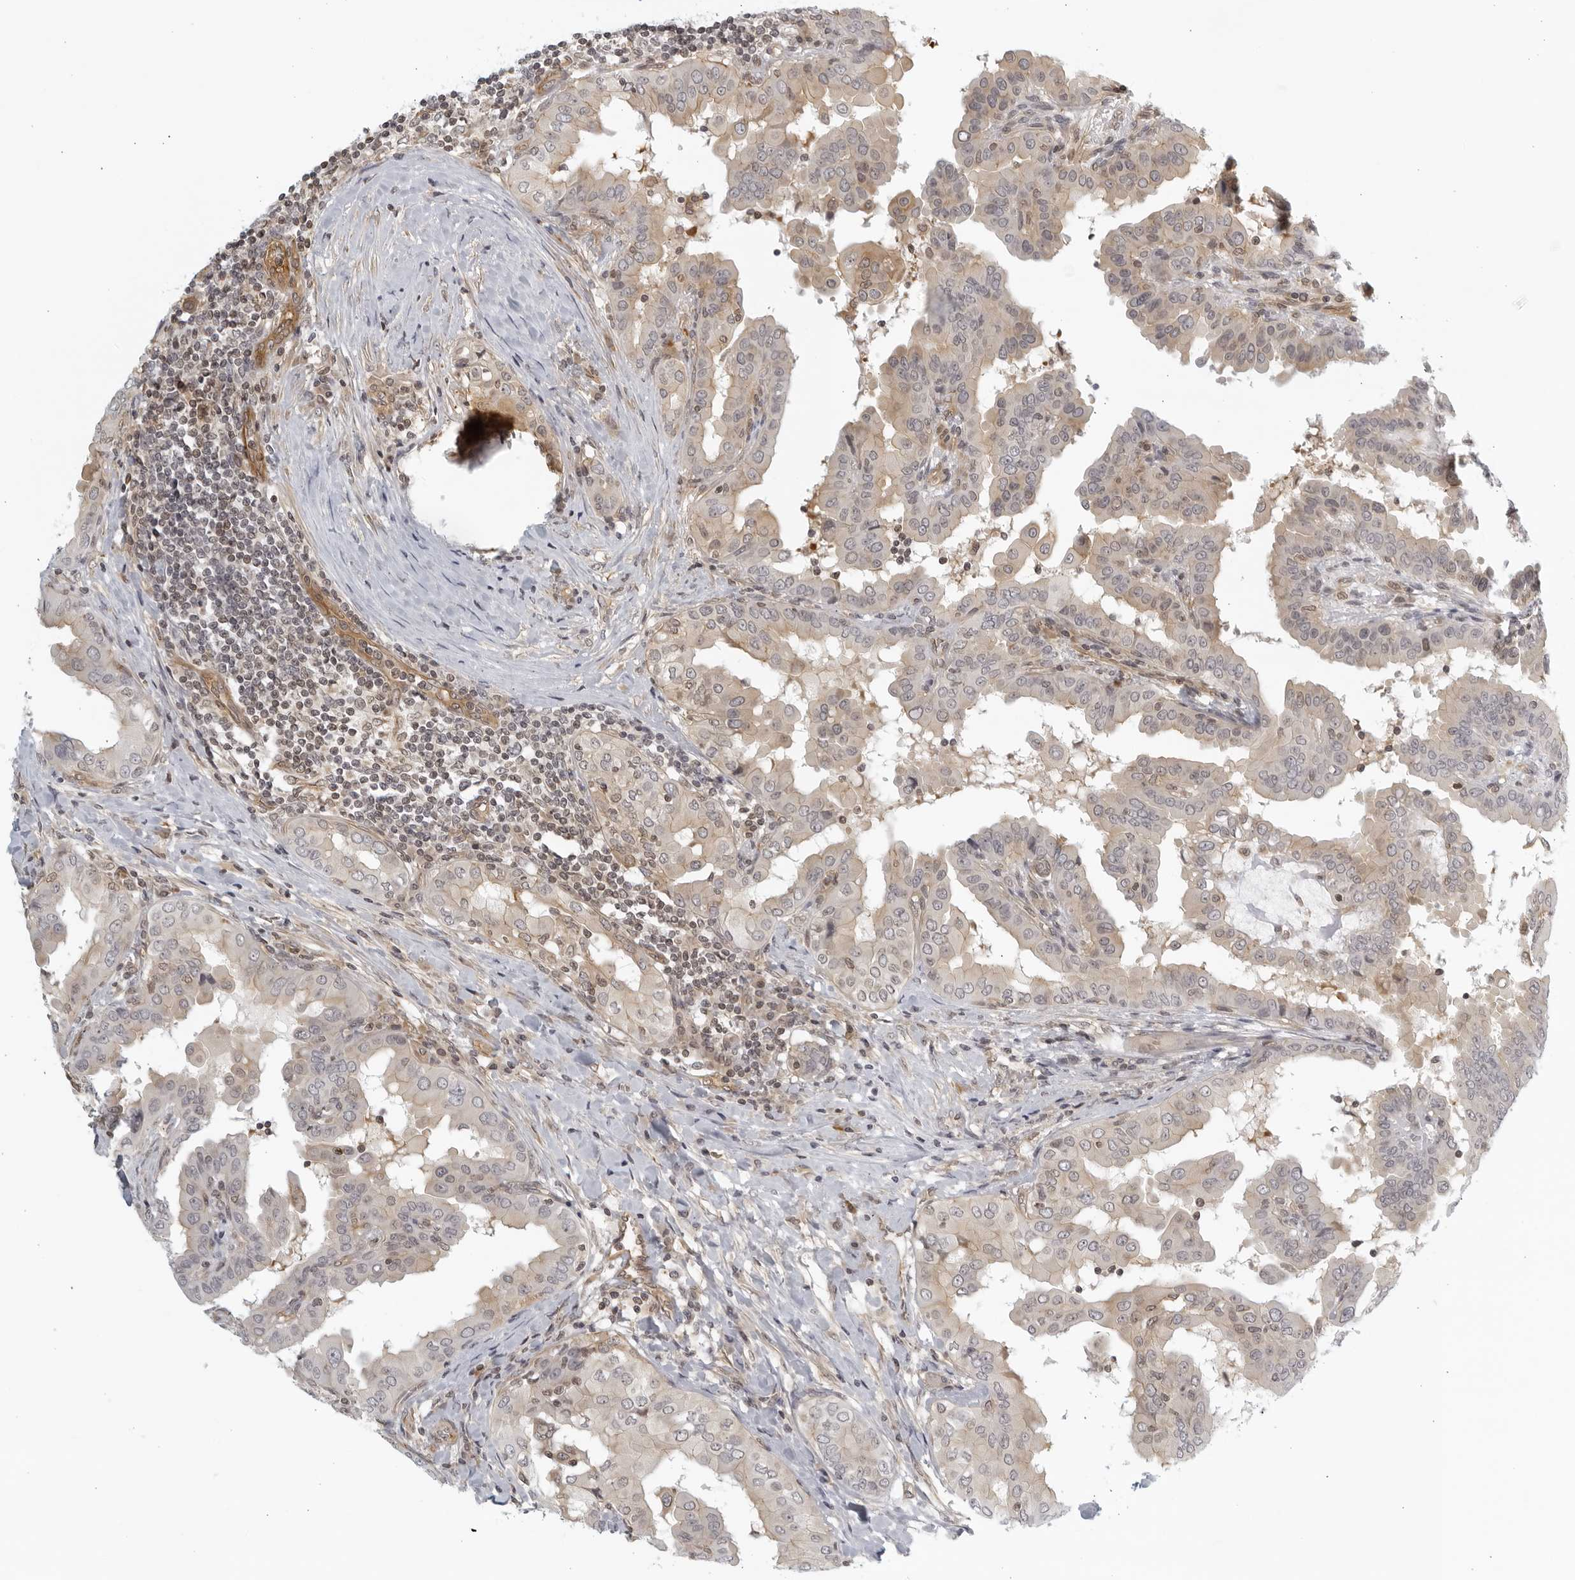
{"staining": {"intensity": "weak", "quantity": ">75%", "location": "cytoplasmic/membranous"}, "tissue": "thyroid cancer", "cell_type": "Tumor cells", "image_type": "cancer", "snomed": [{"axis": "morphology", "description": "Papillary adenocarcinoma, NOS"}, {"axis": "topography", "description": "Thyroid gland"}], "caption": "The photomicrograph displays staining of thyroid cancer, revealing weak cytoplasmic/membranous protein positivity (brown color) within tumor cells. (IHC, brightfield microscopy, high magnification).", "gene": "SERTAD4", "patient": {"sex": "male", "age": 33}}